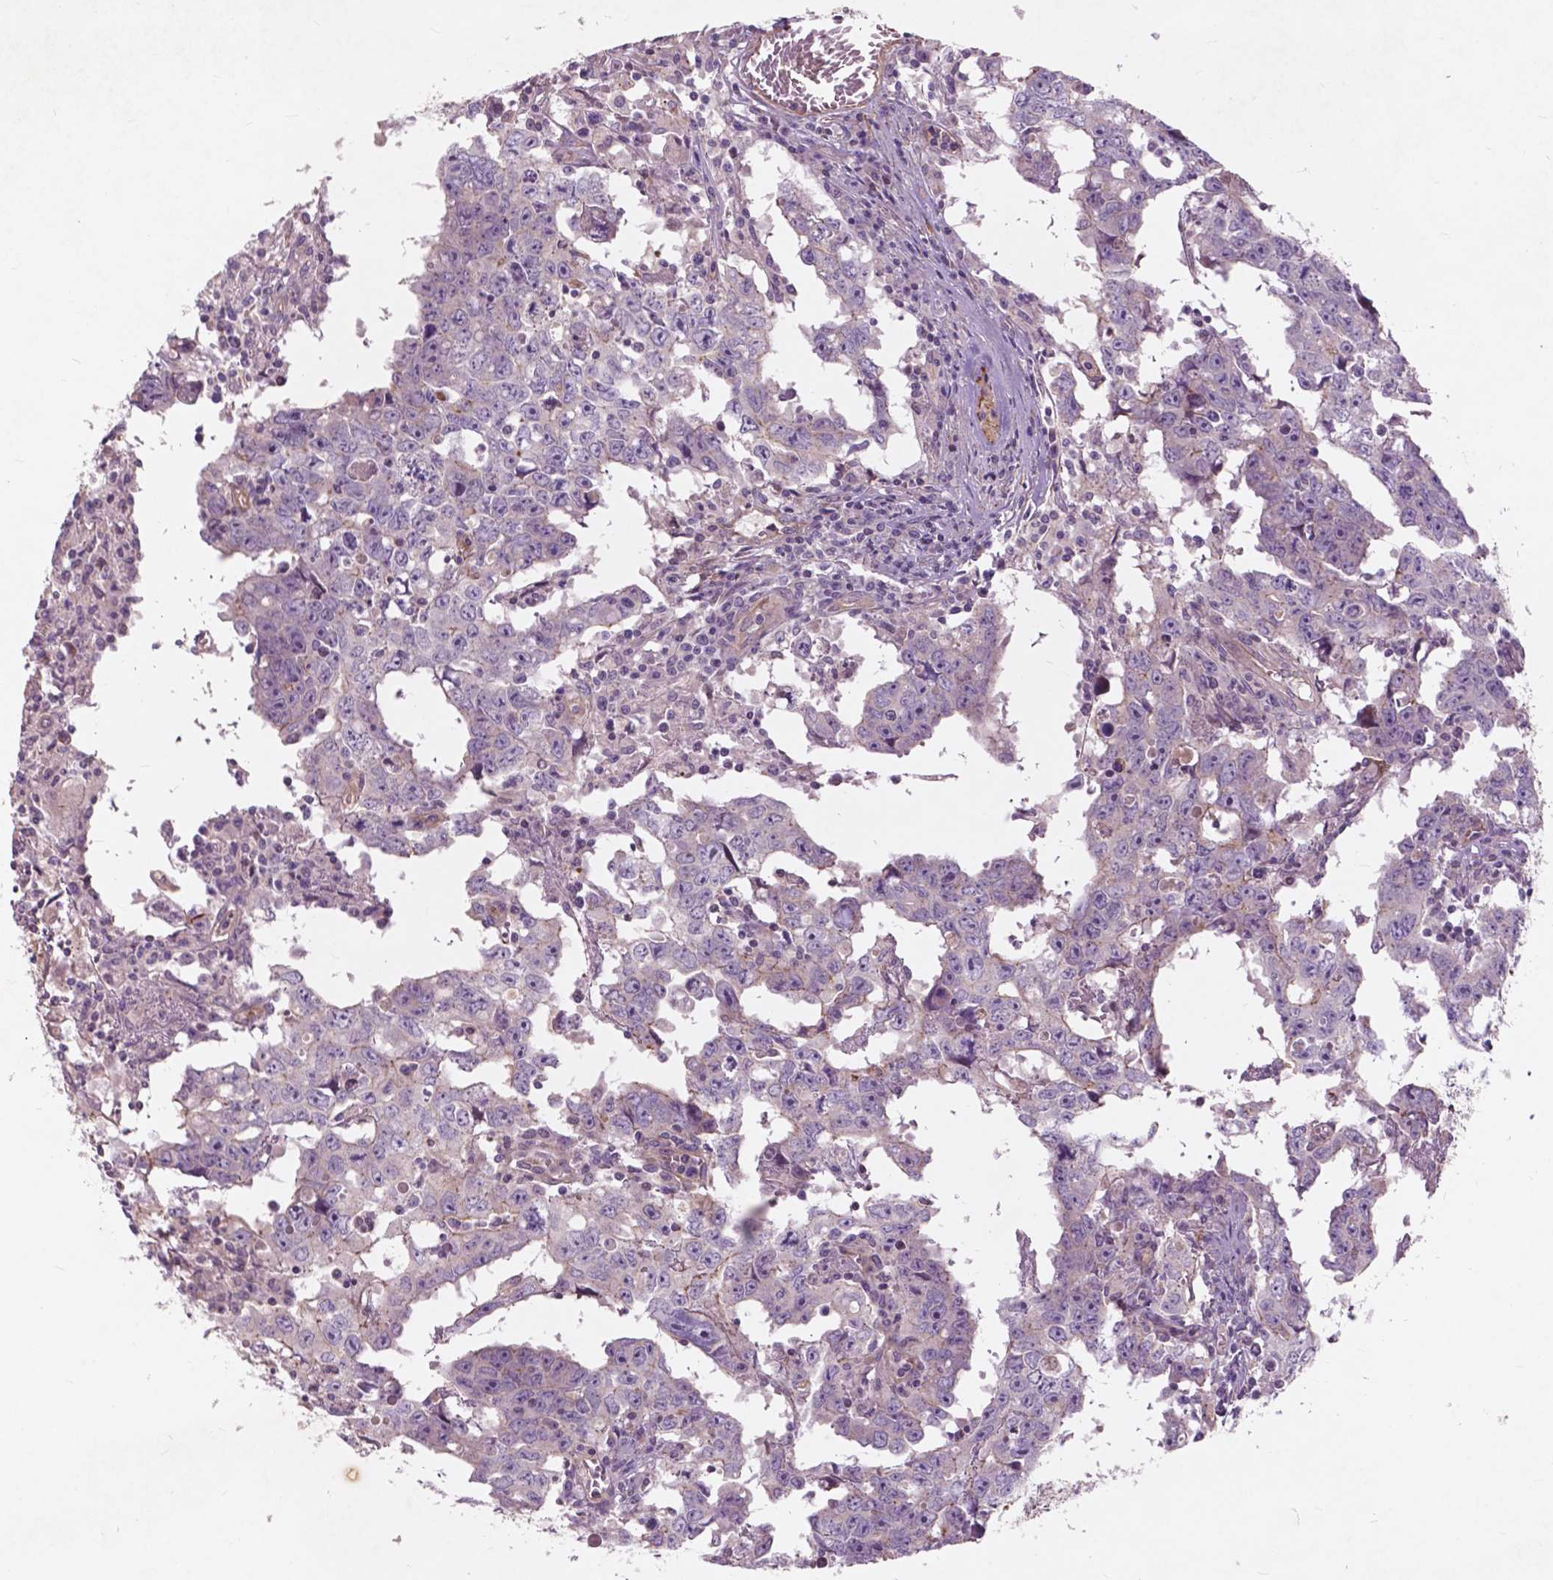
{"staining": {"intensity": "negative", "quantity": "none", "location": "none"}, "tissue": "testis cancer", "cell_type": "Tumor cells", "image_type": "cancer", "snomed": [{"axis": "morphology", "description": "Carcinoma, Embryonal, NOS"}, {"axis": "topography", "description": "Testis"}], "caption": "Tumor cells are negative for brown protein staining in testis cancer. (Stains: DAB (3,3'-diaminobenzidine) IHC with hematoxylin counter stain, Microscopy: brightfield microscopy at high magnification).", "gene": "RFPL4B", "patient": {"sex": "male", "age": 22}}